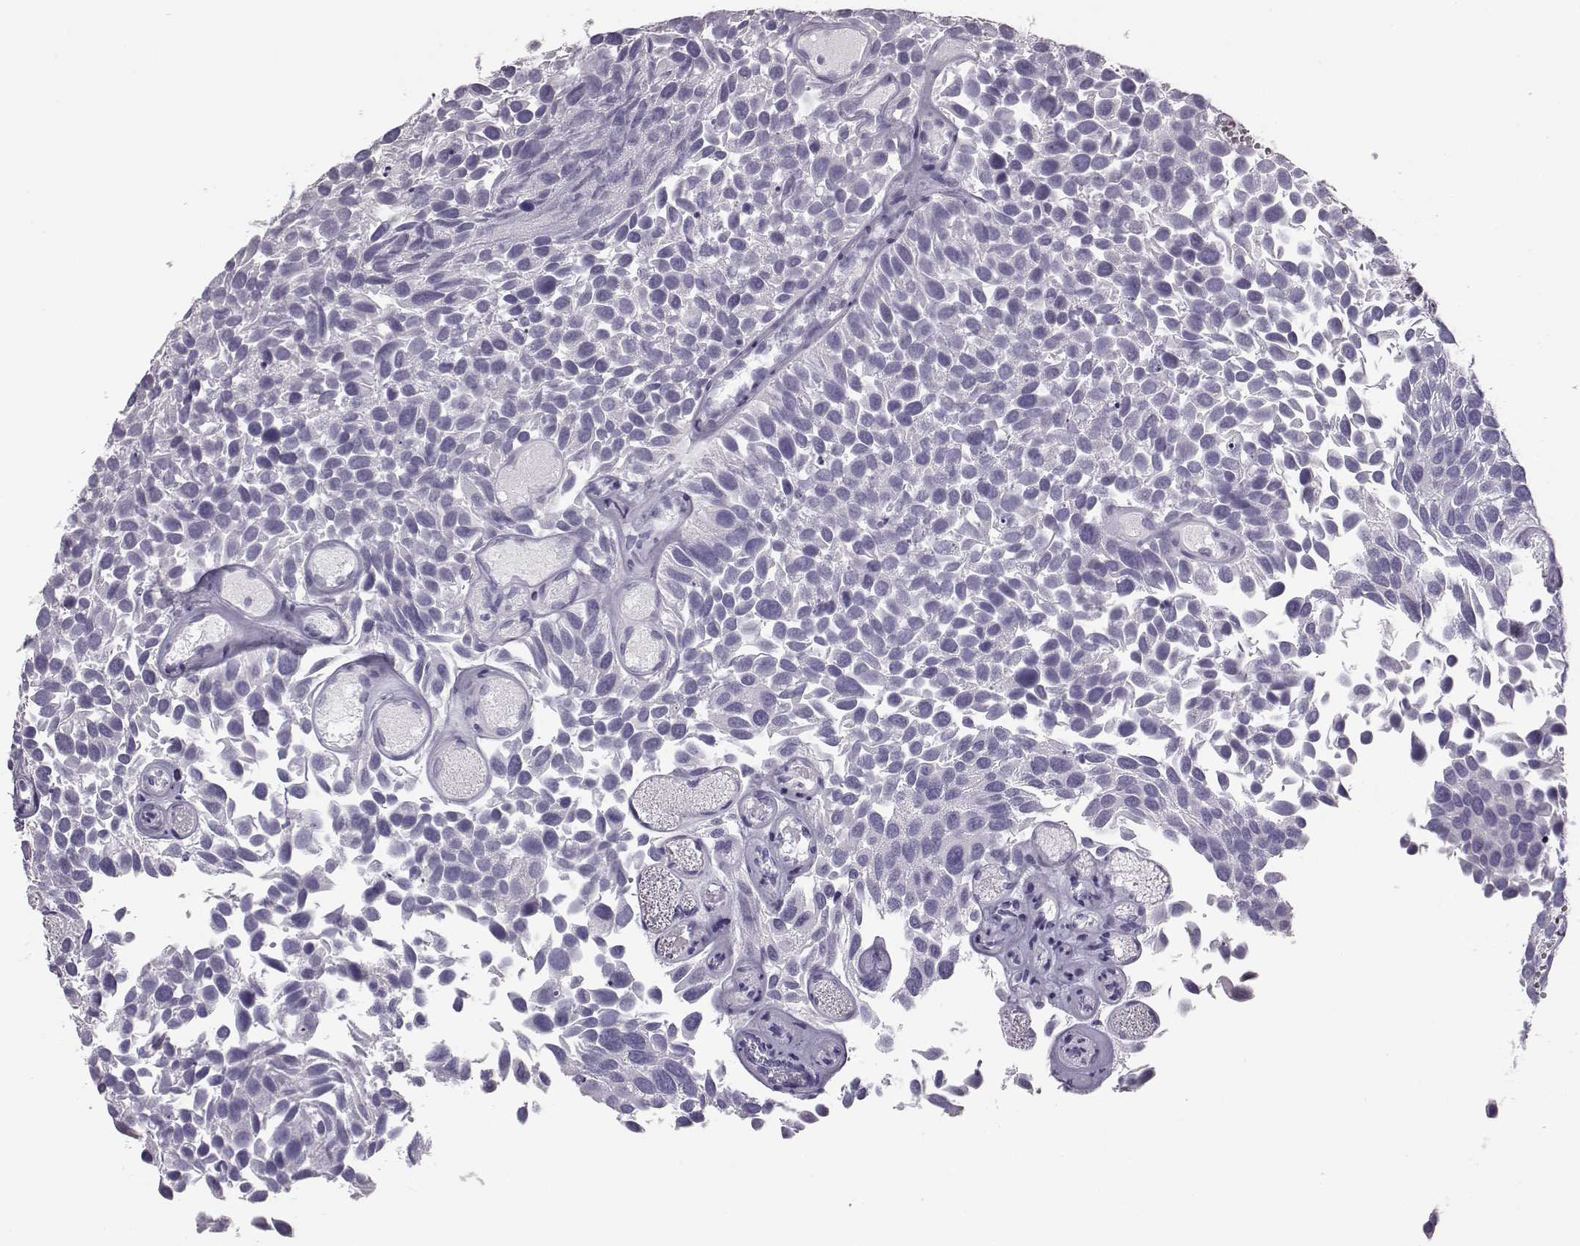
{"staining": {"intensity": "negative", "quantity": "none", "location": "none"}, "tissue": "urothelial cancer", "cell_type": "Tumor cells", "image_type": "cancer", "snomed": [{"axis": "morphology", "description": "Urothelial carcinoma, Low grade"}, {"axis": "topography", "description": "Urinary bladder"}], "caption": "This is an IHC photomicrograph of urothelial cancer. There is no expression in tumor cells.", "gene": "BFSP2", "patient": {"sex": "female", "age": 69}}